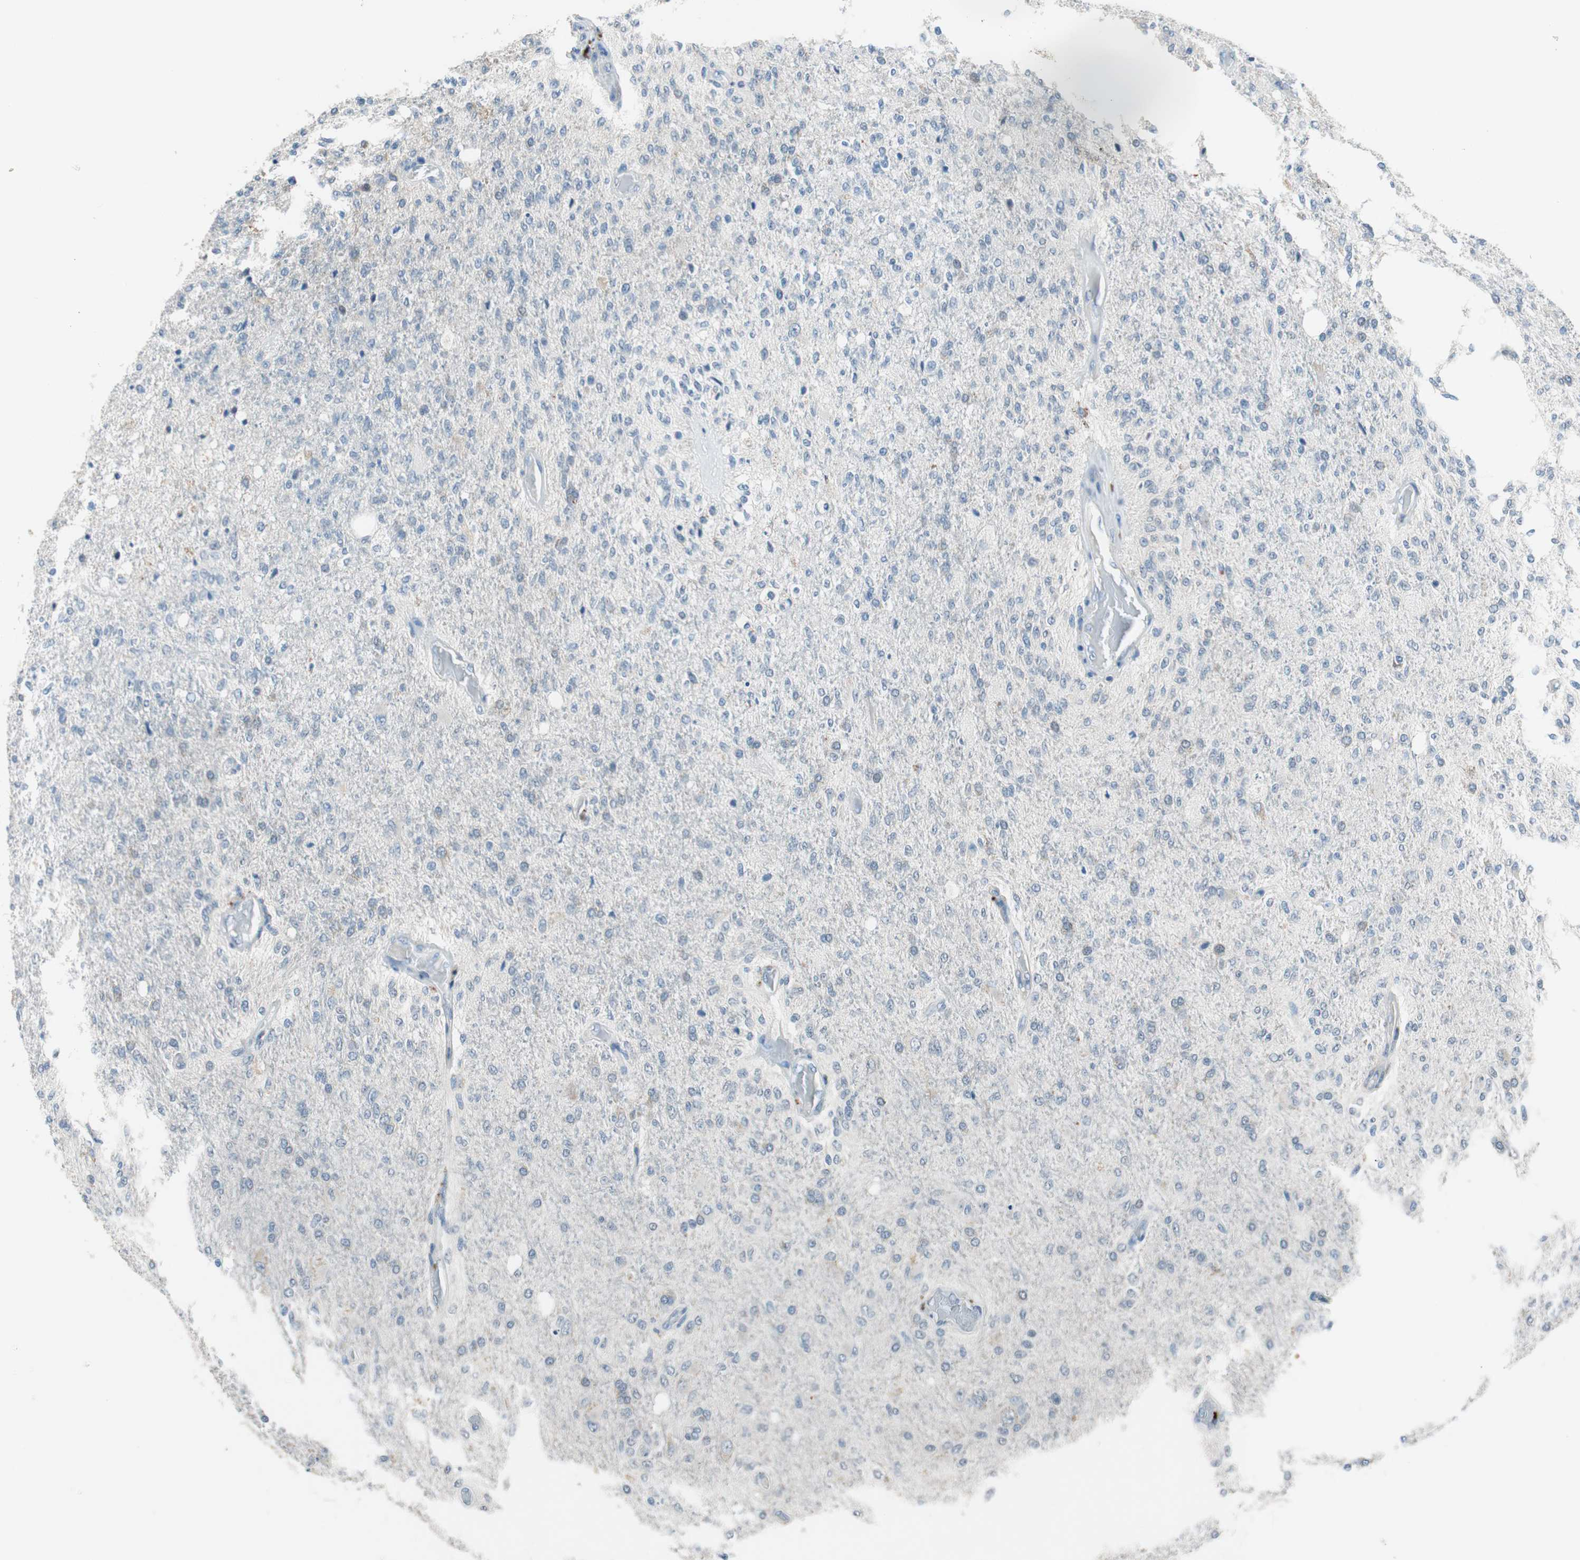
{"staining": {"intensity": "negative", "quantity": "none", "location": "none"}, "tissue": "glioma", "cell_type": "Tumor cells", "image_type": "cancer", "snomed": [{"axis": "morphology", "description": "Normal tissue, NOS"}, {"axis": "morphology", "description": "Glioma, malignant, High grade"}, {"axis": "topography", "description": "Cerebral cortex"}], "caption": "Immunohistochemical staining of human glioma demonstrates no significant positivity in tumor cells. (IHC, brightfield microscopy, high magnification).", "gene": "GRHL1", "patient": {"sex": "male", "age": 77}}